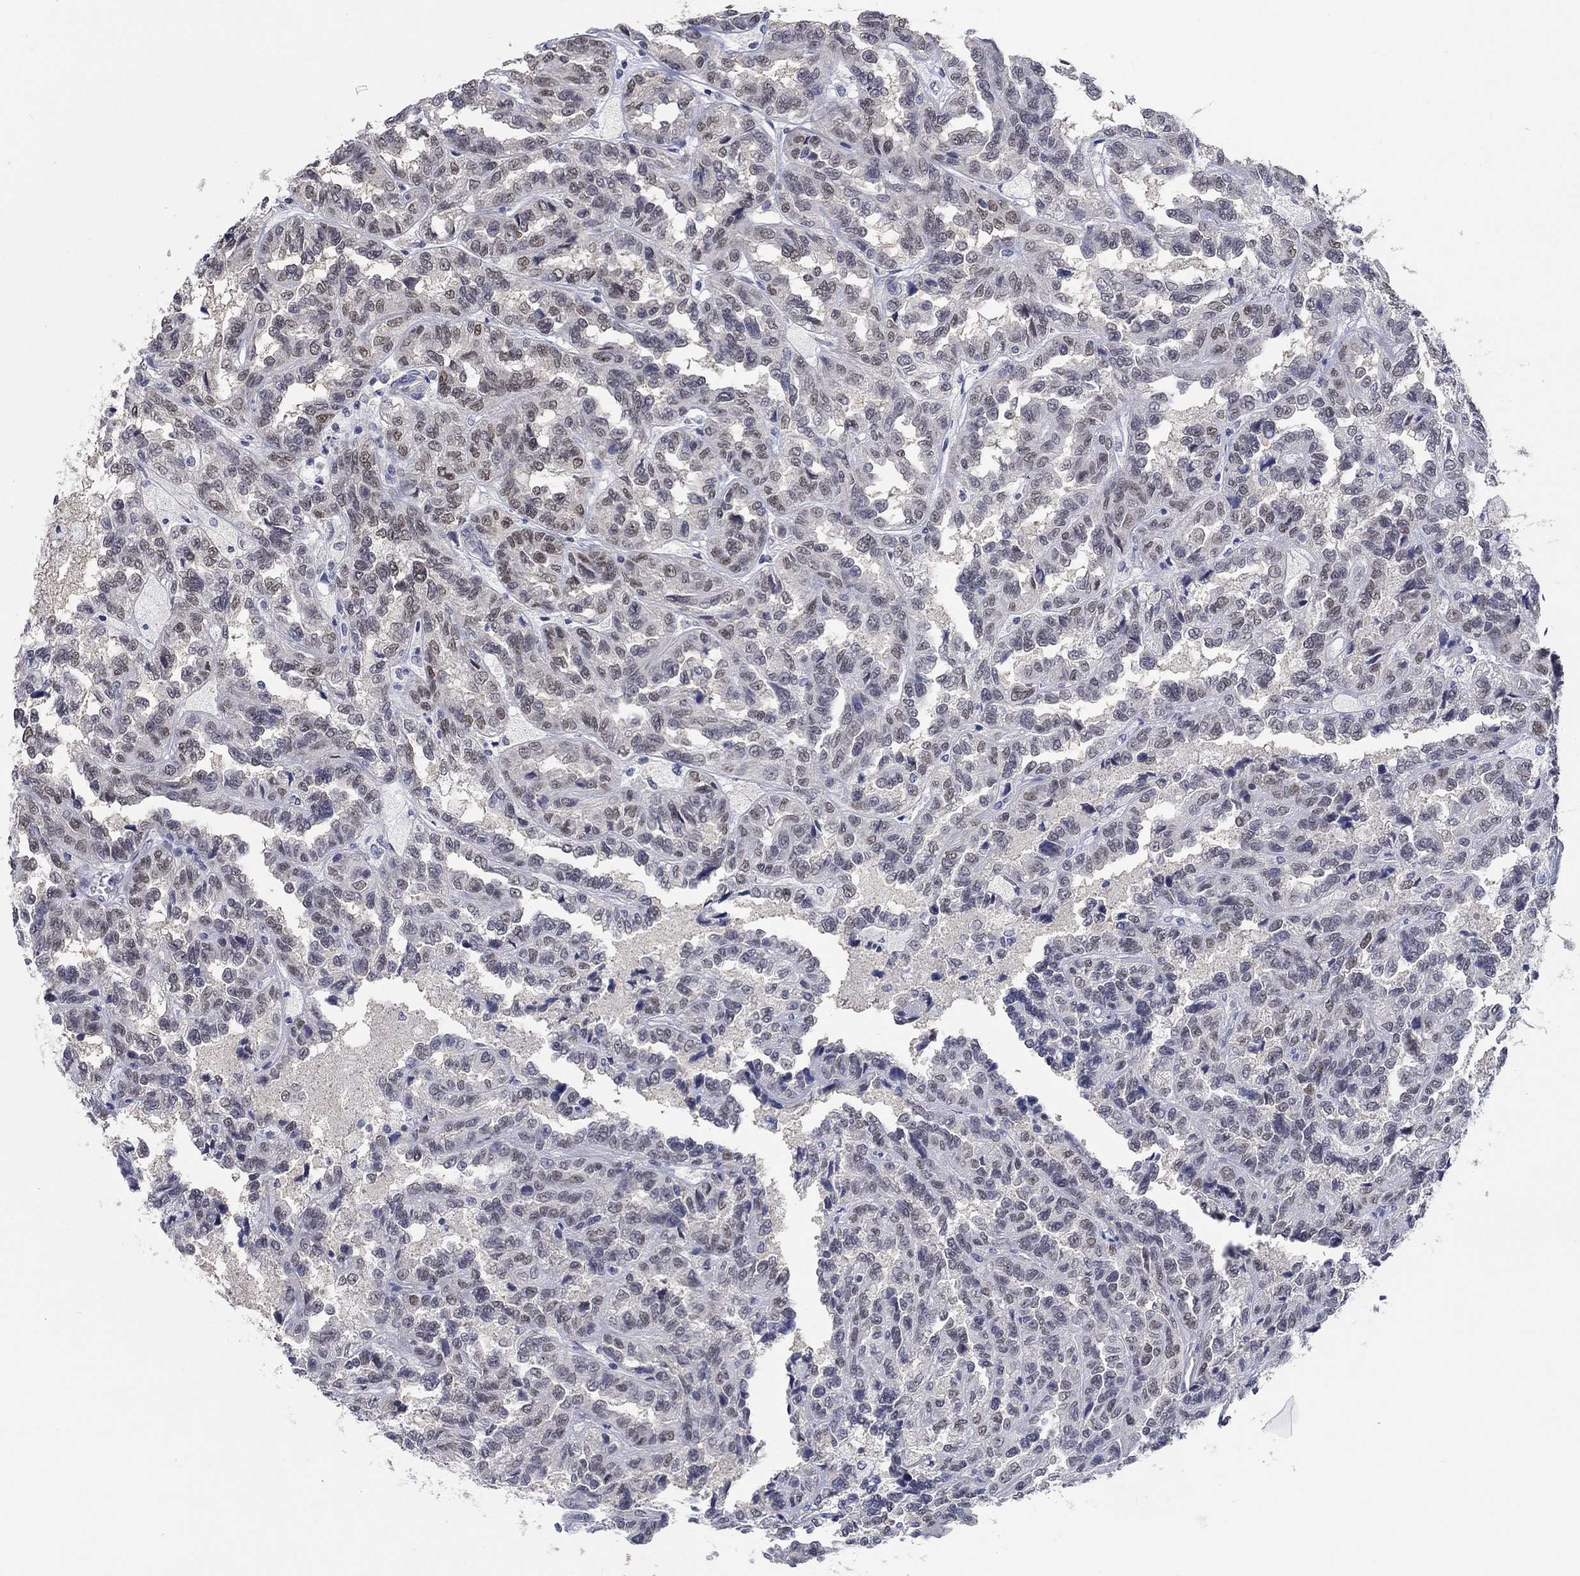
{"staining": {"intensity": "negative", "quantity": "none", "location": "none"}, "tissue": "renal cancer", "cell_type": "Tumor cells", "image_type": "cancer", "snomed": [{"axis": "morphology", "description": "Adenocarcinoma, NOS"}, {"axis": "topography", "description": "Kidney"}], "caption": "Adenocarcinoma (renal) was stained to show a protein in brown. There is no significant staining in tumor cells.", "gene": "ZBTB18", "patient": {"sex": "male", "age": 79}}